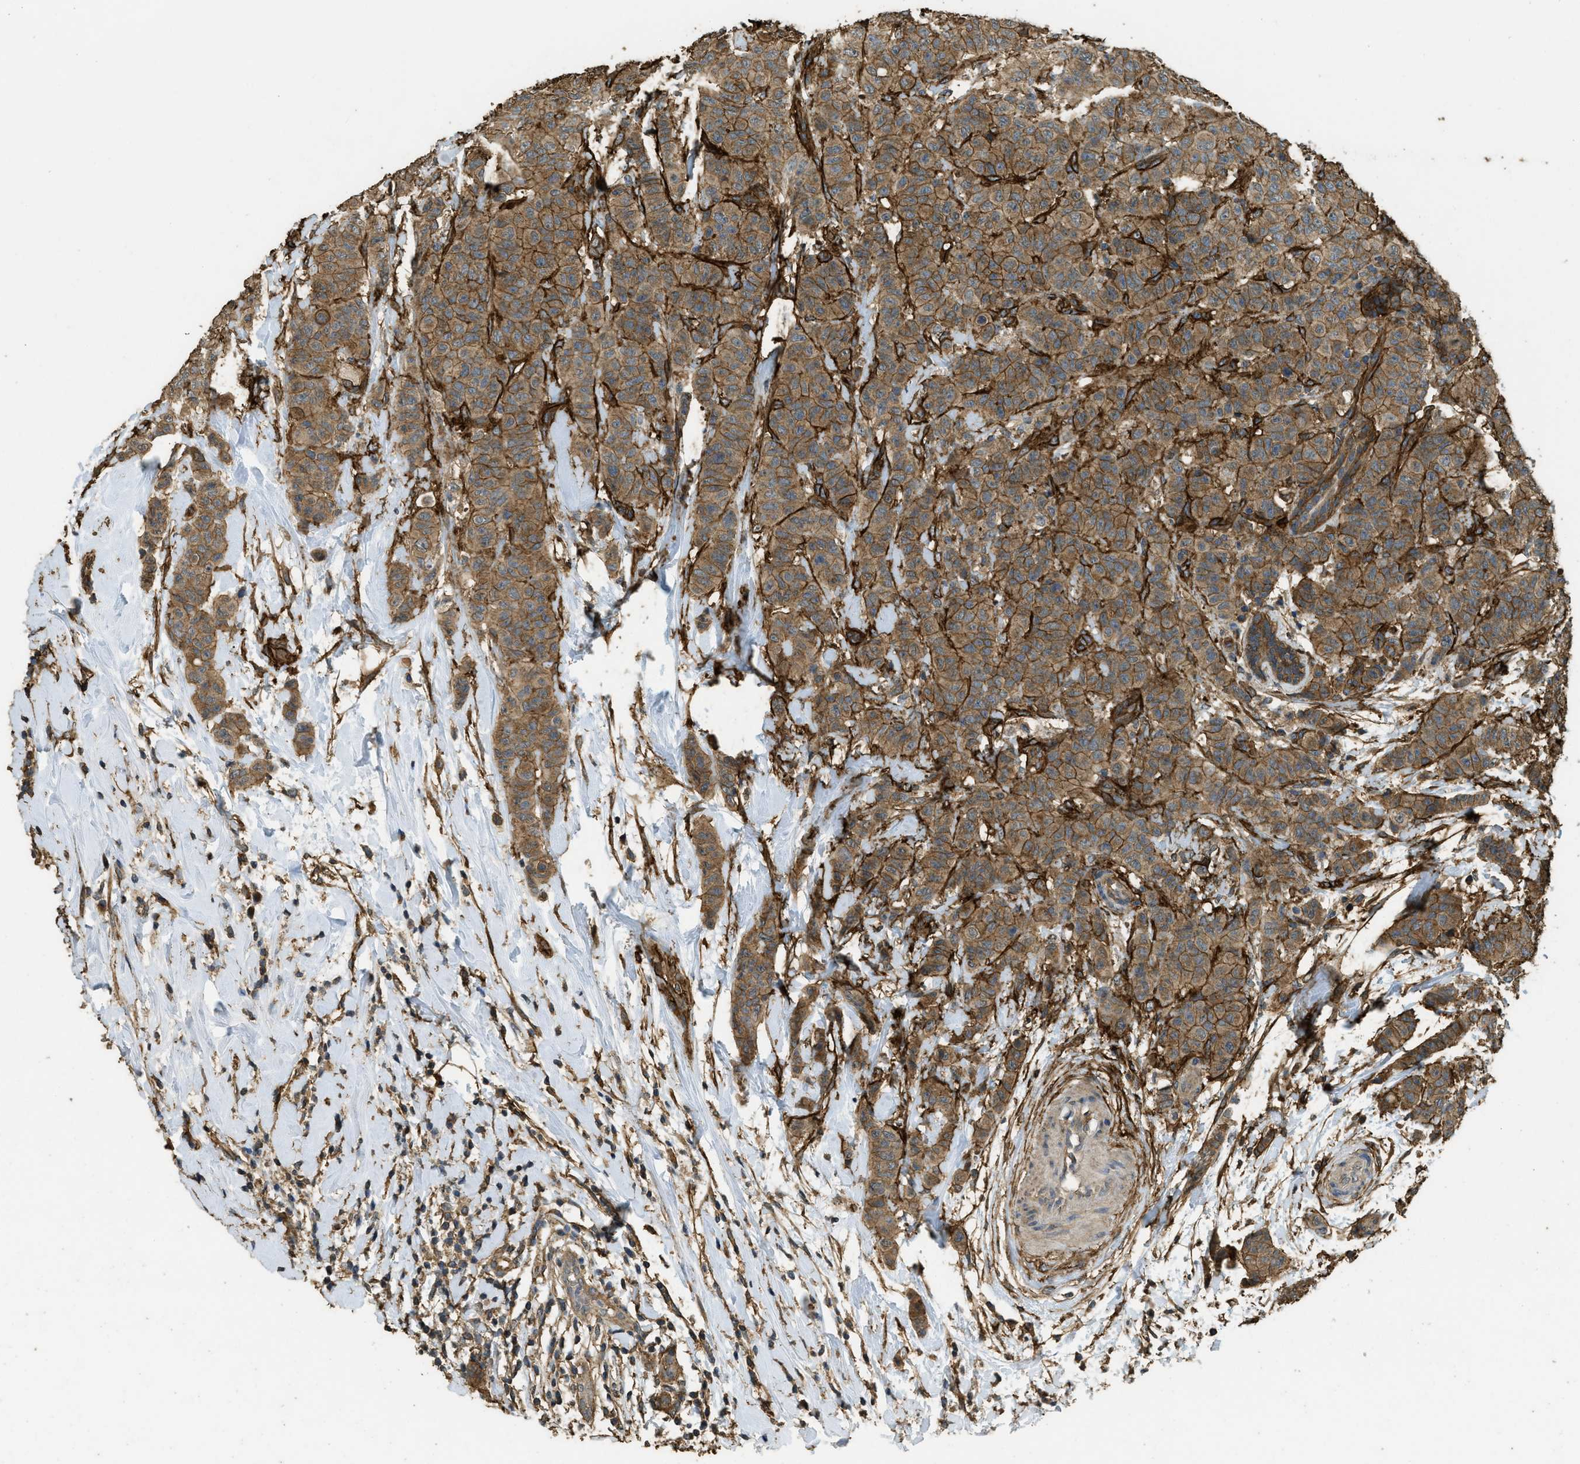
{"staining": {"intensity": "moderate", "quantity": ">75%", "location": "cytoplasmic/membranous"}, "tissue": "breast cancer", "cell_type": "Tumor cells", "image_type": "cancer", "snomed": [{"axis": "morphology", "description": "Normal tissue, NOS"}, {"axis": "morphology", "description": "Duct carcinoma"}, {"axis": "topography", "description": "Breast"}], "caption": "A high-resolution histopathology image shows immunohistochemistry staining of breast cancer, which shows moderate cytoplasmic/membranous staining in about >75% of tumor cells. The protein is stained brown, and the nuclei are stained in blue (DAB (3,3'-diaminobenzidine) IHC with brightfield microscopy, high magnification).", "gene": "CD276", "patient": {"sex": "female", "age": 40}}